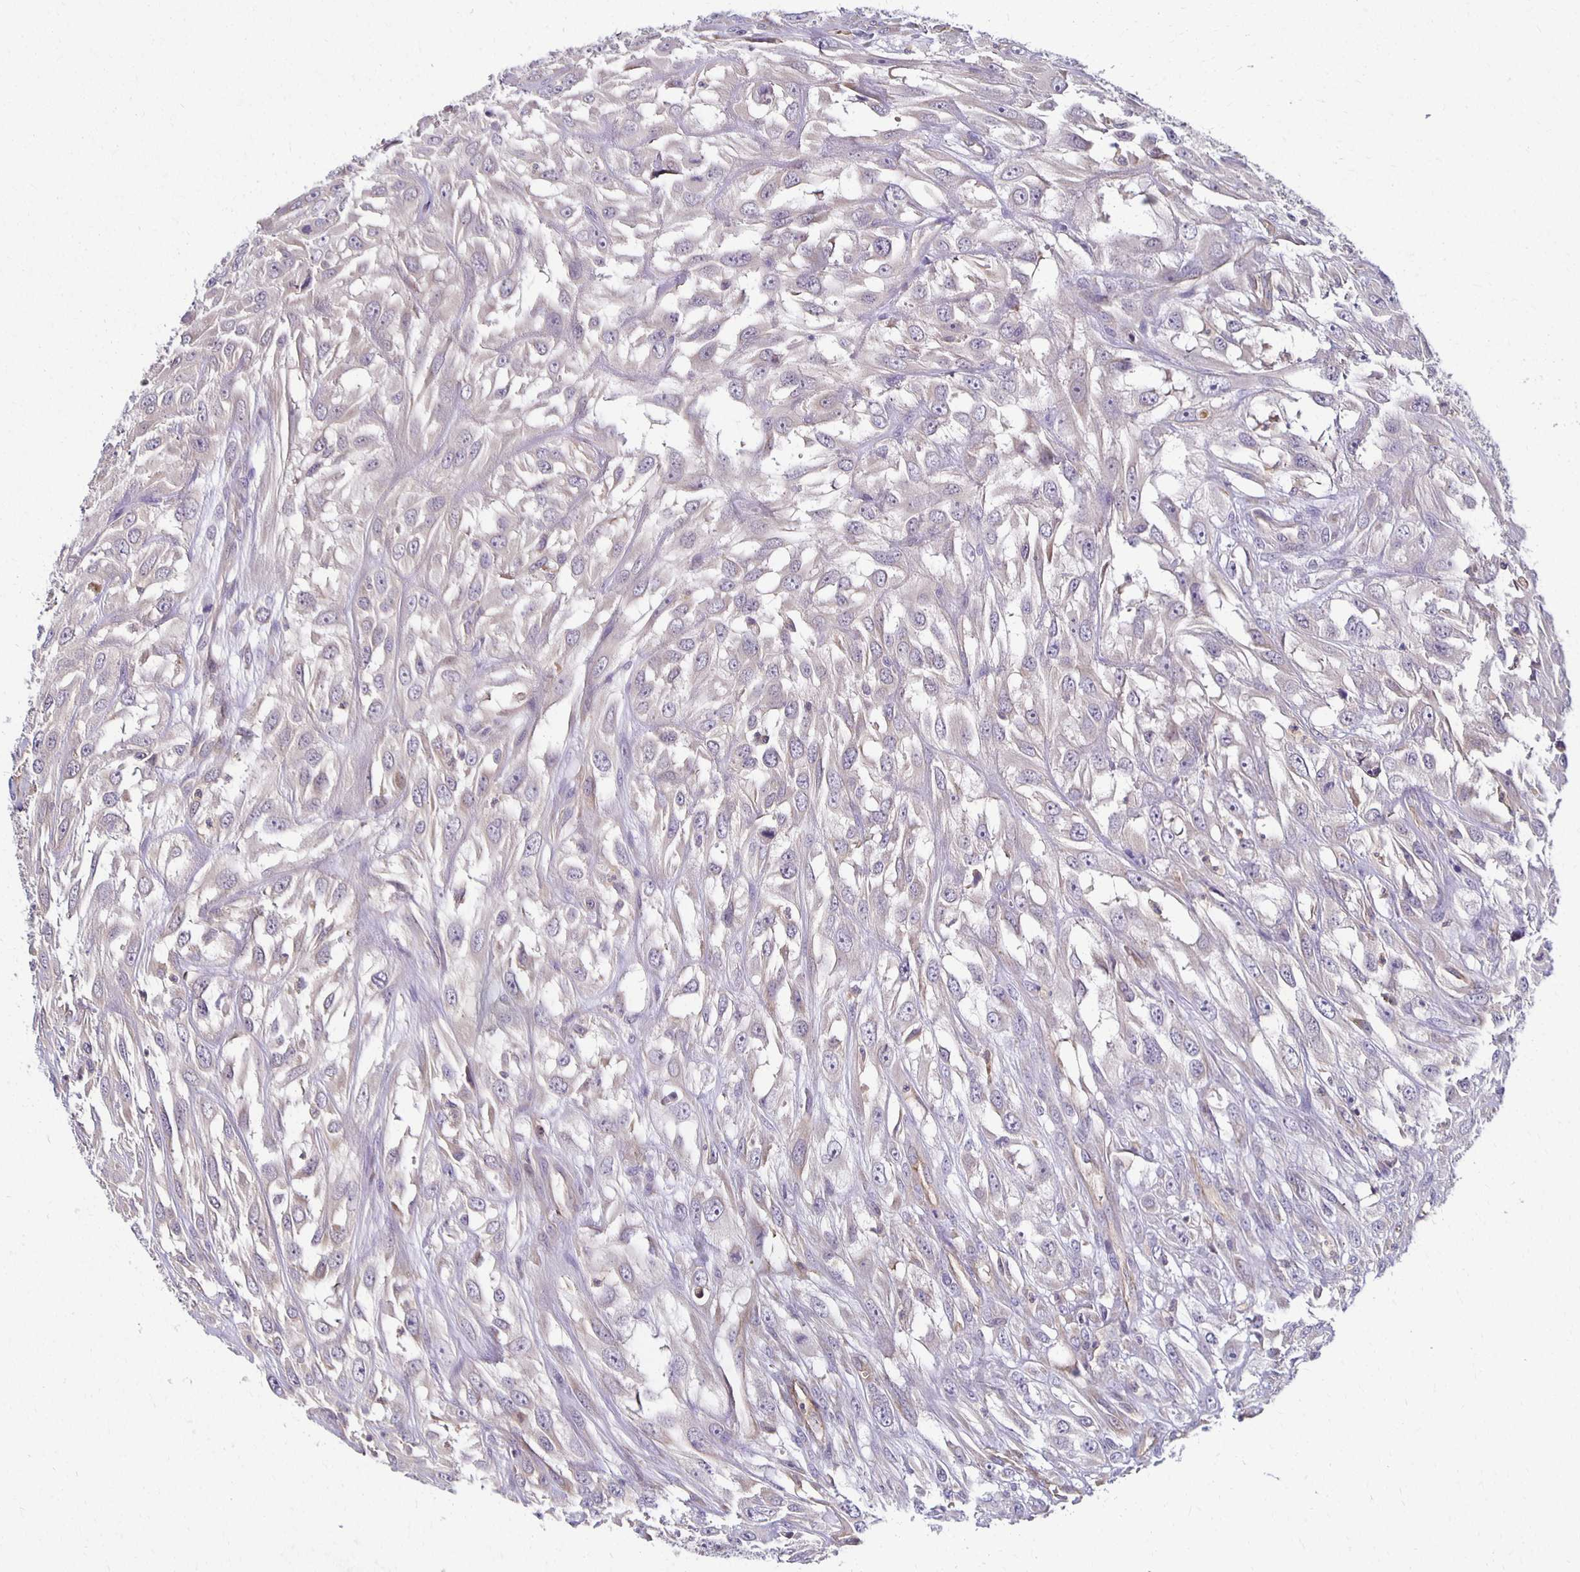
{"staining": {"intensity": "weak", "quantity": "25%-75%", "location": "cytoplasmic/membranous"}, "tissue": "urothelial cancer", "cell_type": "Tumor cells", "image_type": "cancer", "snomed": [{"axis": "morphology", "description": "Urothelial carcinoma, High grade"}, {"axis": "topography", "description": "Urinary bladder"}], "caption": "Brown immunohistochemical staining in human urothelial cancer displays weak cytoplasmic/membranous positivity in approximately 25%-75% of tumor cells.", "gene": "GPX4", "patient": {"sex": "male", "age": 67}}